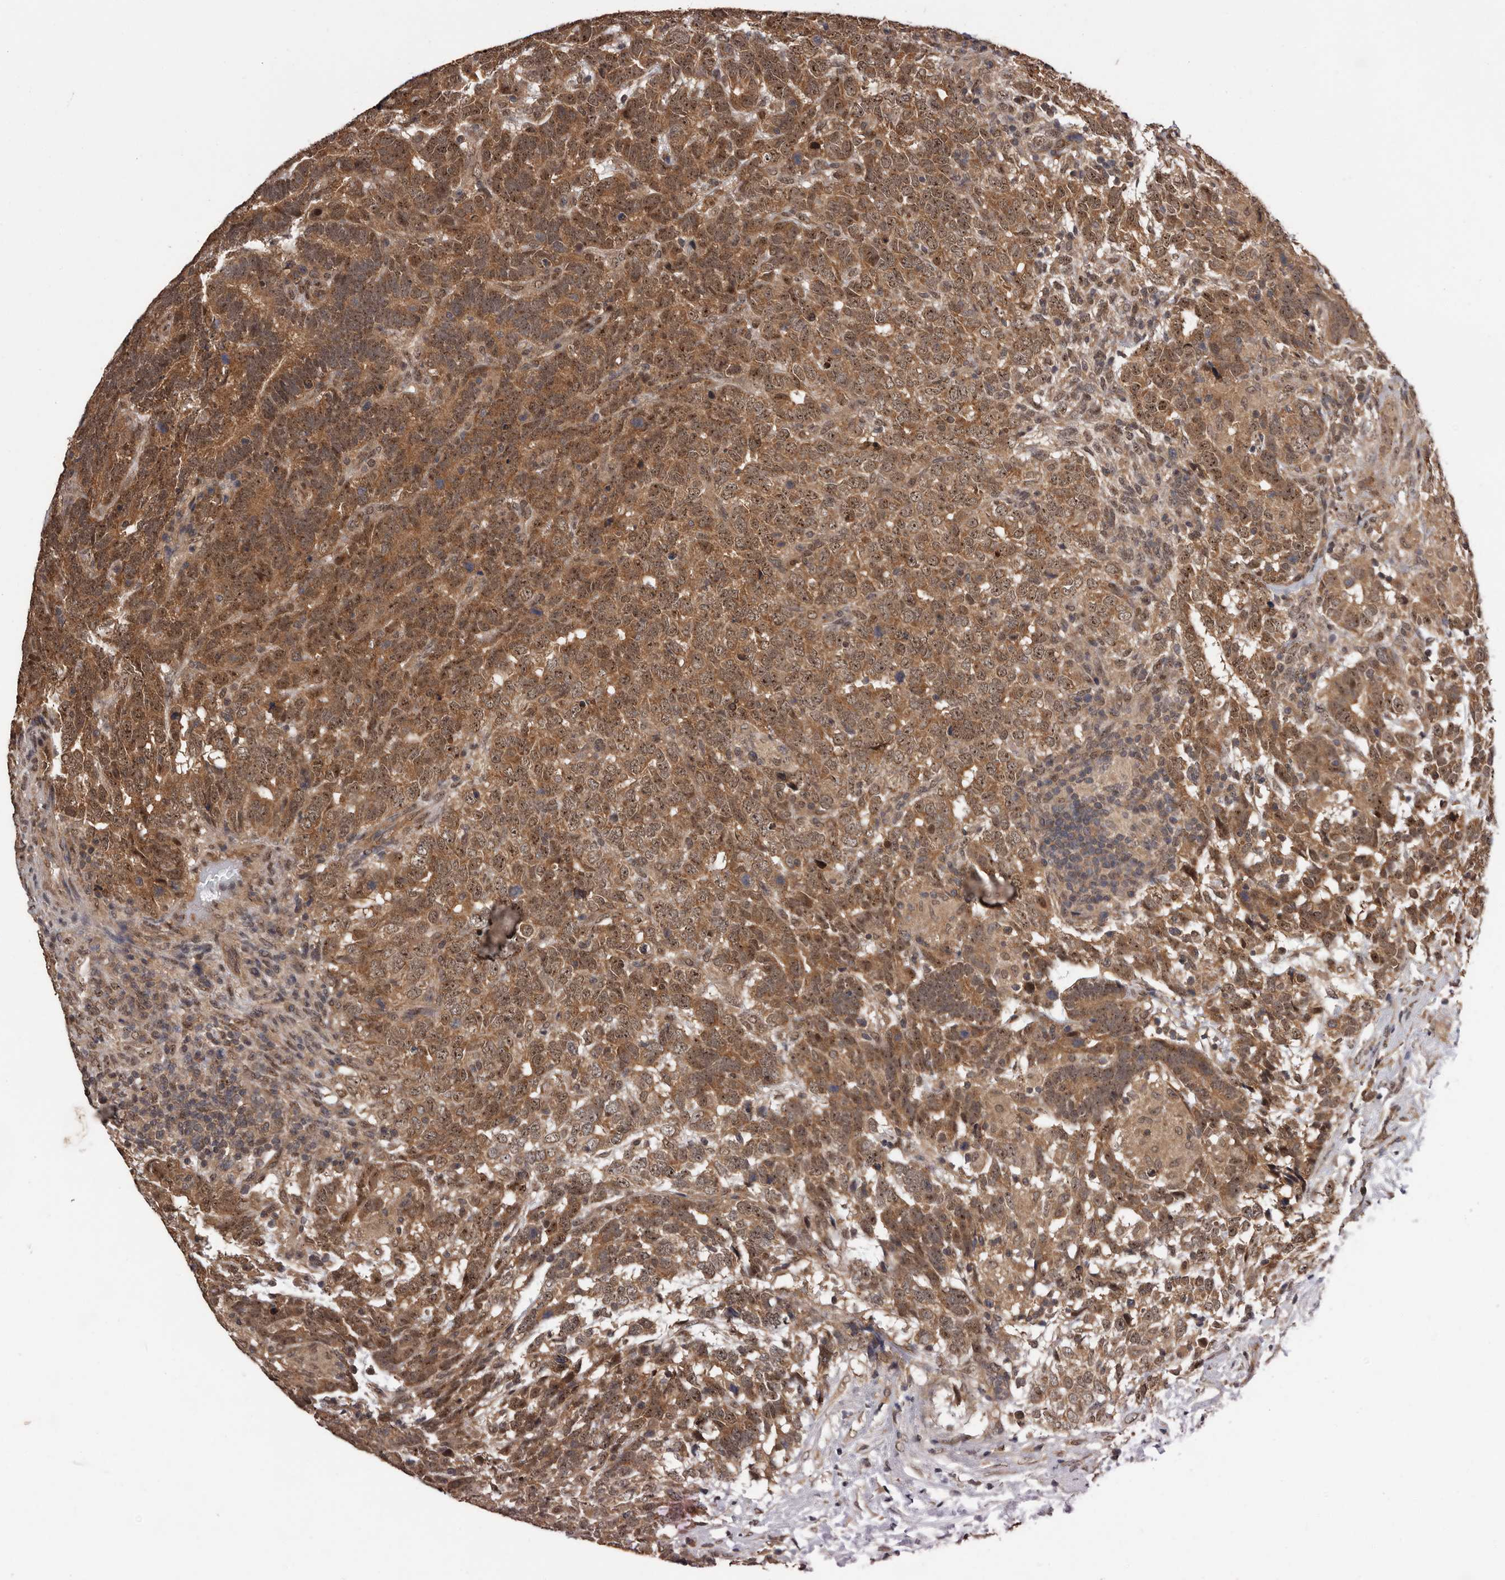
{"staining": {"intensity": "moderate", "quantity": ">75%", "location": "cytoplasmic/membranous,nuclear"}, "tissue": "testis cancer", "cell_type": "Tumor cells", "image_type": "cancer", "snomed": [{"axis": "morphology", "description": "Carcinoma, Embryonal, NOS"}, {"axis": "topography", "description": "Testis"}], "caption": "Testis embryonal carcinoma stained with DAB immunohistochemistry exhibits medium levels of moderate cytoplasmic/membranous and nuclear staining in approximately >75% of tumor cells.", "gene": "VPS37A", "patient": {"sex": "male", "age": 26}}